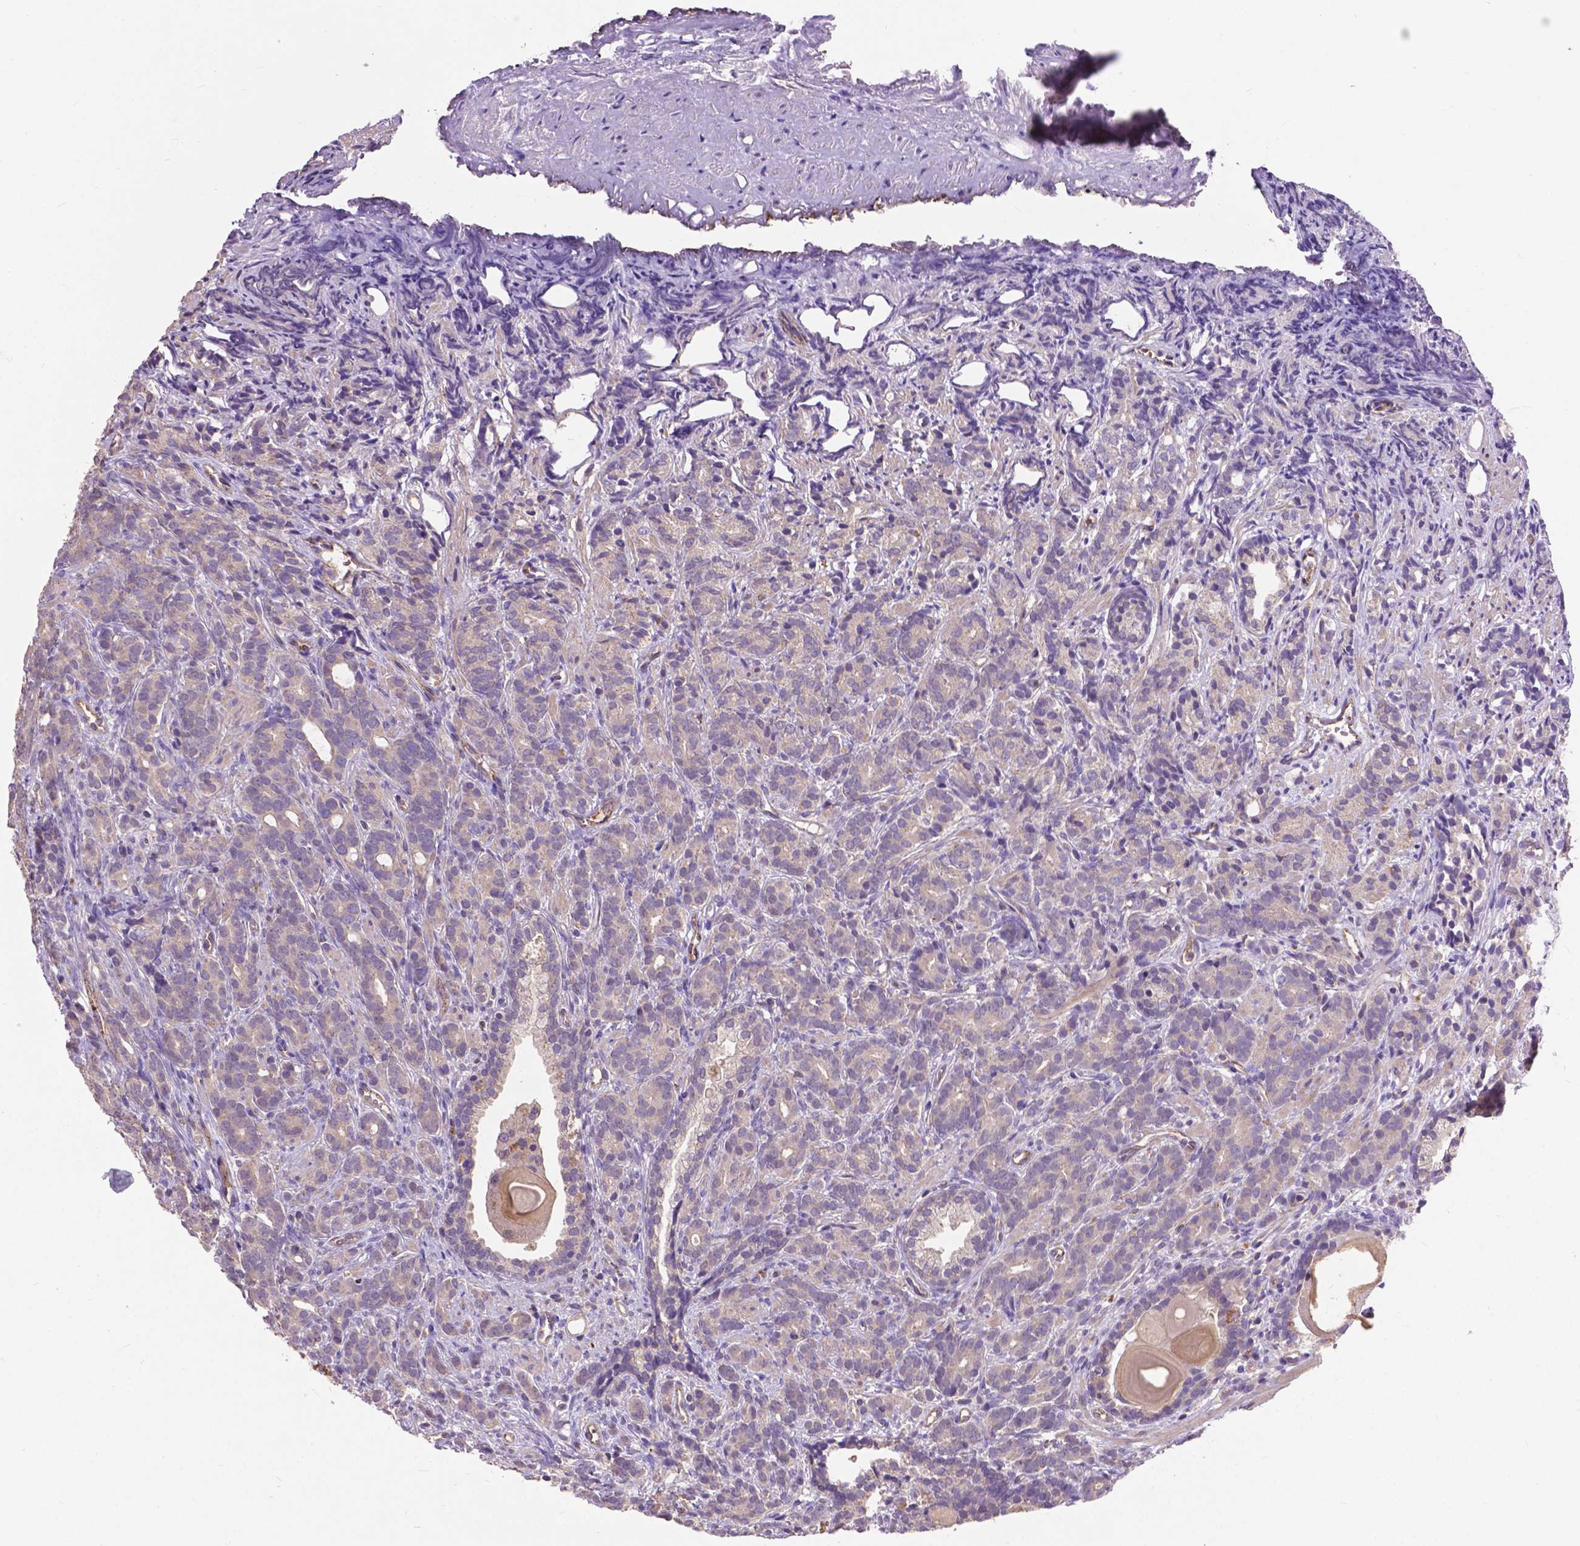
{"staining": {"intensity": "negative", "quantity": "none", "location": "none"}, "tissue": "prostate cancer", "cell_type": "Tumor cells", "image_type": "cancer", "snomed": [{"axis": "morphology", "description": "Adenocarcinoma, High grade"}, {"axis": "topography", "description": "Prostate"}], "caption": "Prostate high-grade adenocarcinoma was stained to show a protein in brown. There is no significant expression in tumor cells.", "gene": "ZNF337", "patient": {"sex": "male", "age": 84}}